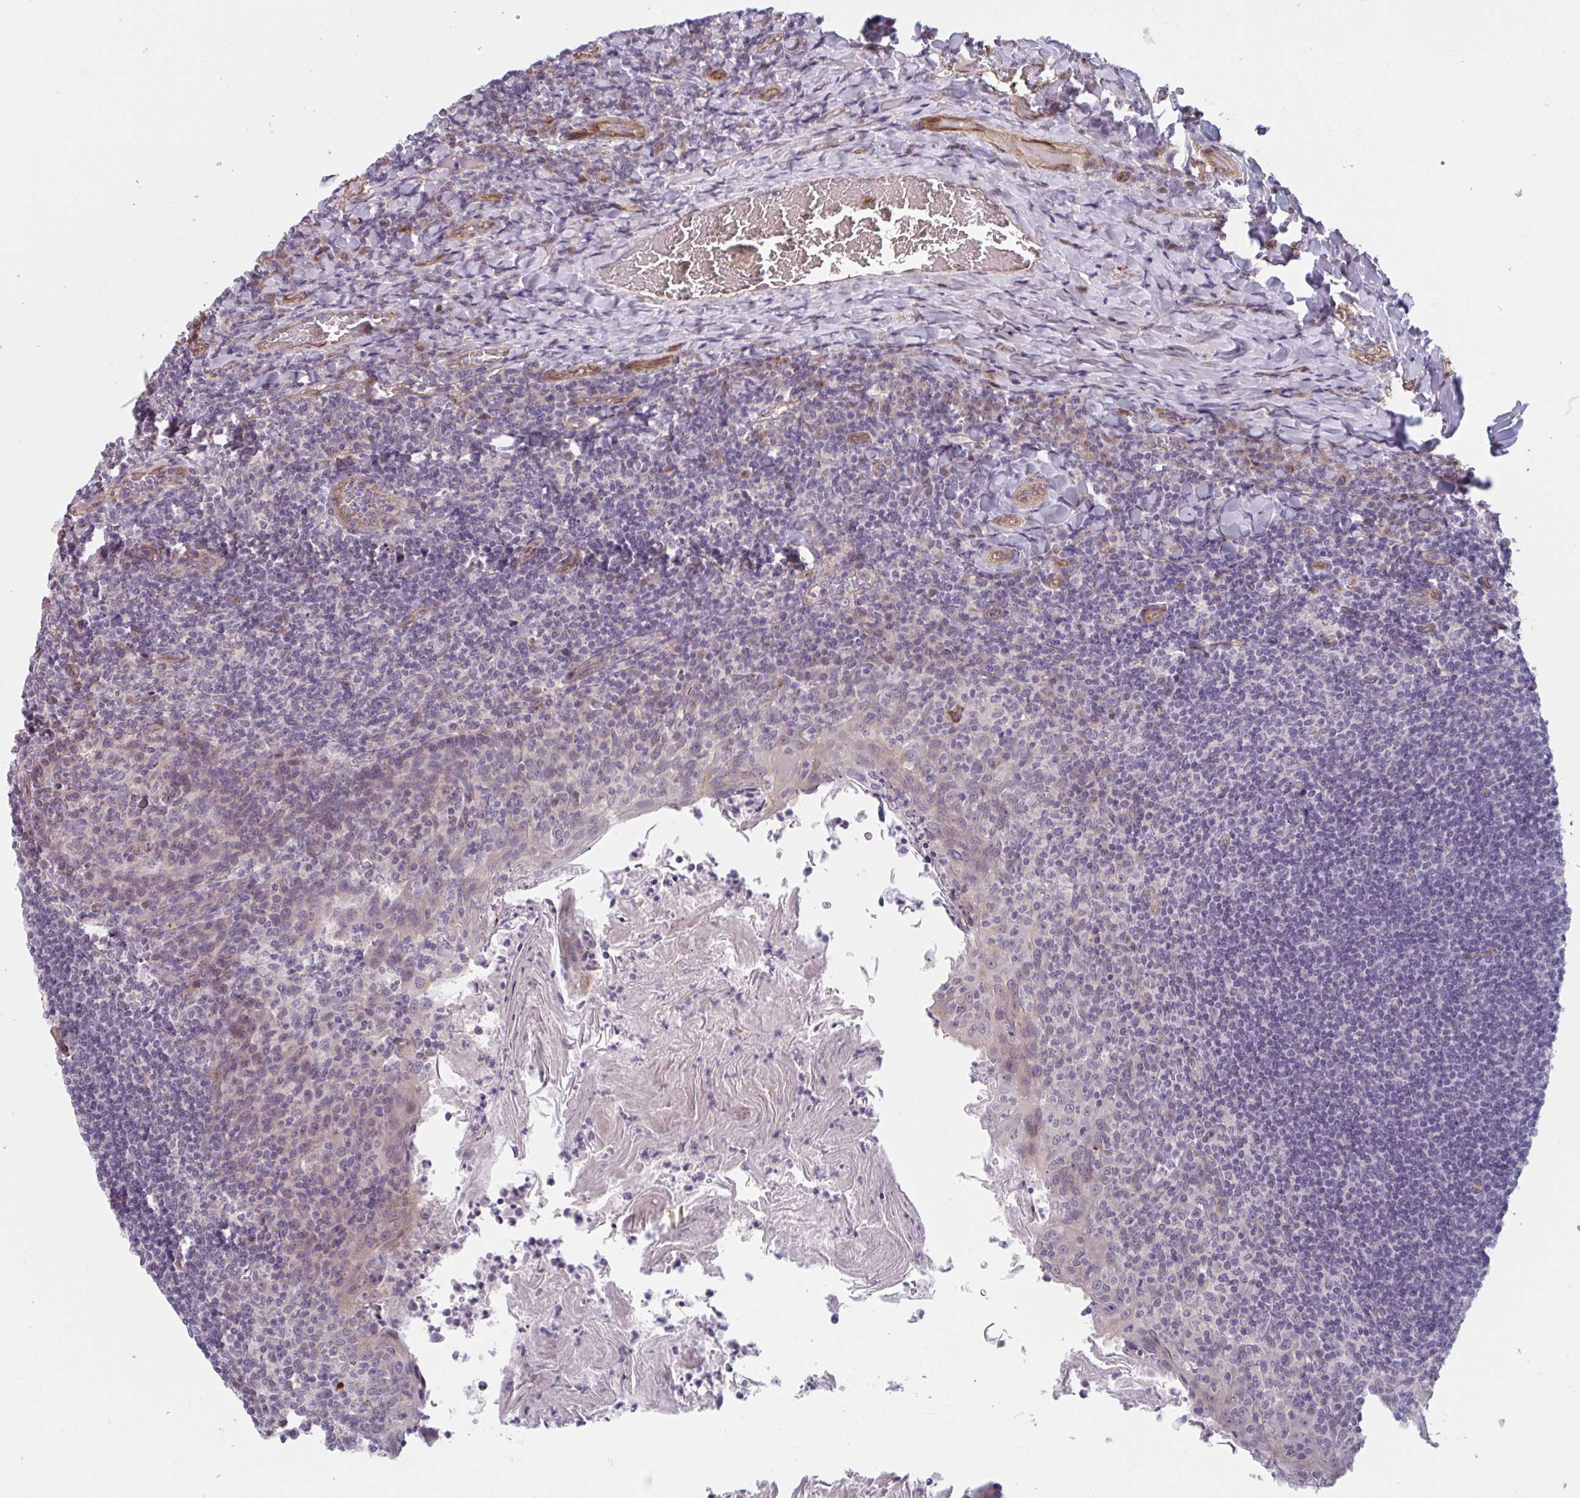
{"staining": {"intensity": "moderate", "quantity": "<25%", "location": "cytoplasmic/membranous"}, "tissue": "tonsil", "cell_type": "Germinal center cells", "image_type": "normal", "snomed": [{"axis": "morphology", "description": "Normal tissue, NOS"}, {"axis": "topography", "description": "Tonsil"}], "caption": "This photomicrograph displays immunohistochemistry (IHC) staining of unremarkable human tonsil, with low moderate cytoplasmic/membranous positivity in approximately <25% of germinal center cells.", "gene": "TNFSF10", "patient": {"sex": "female", "age": 10}}